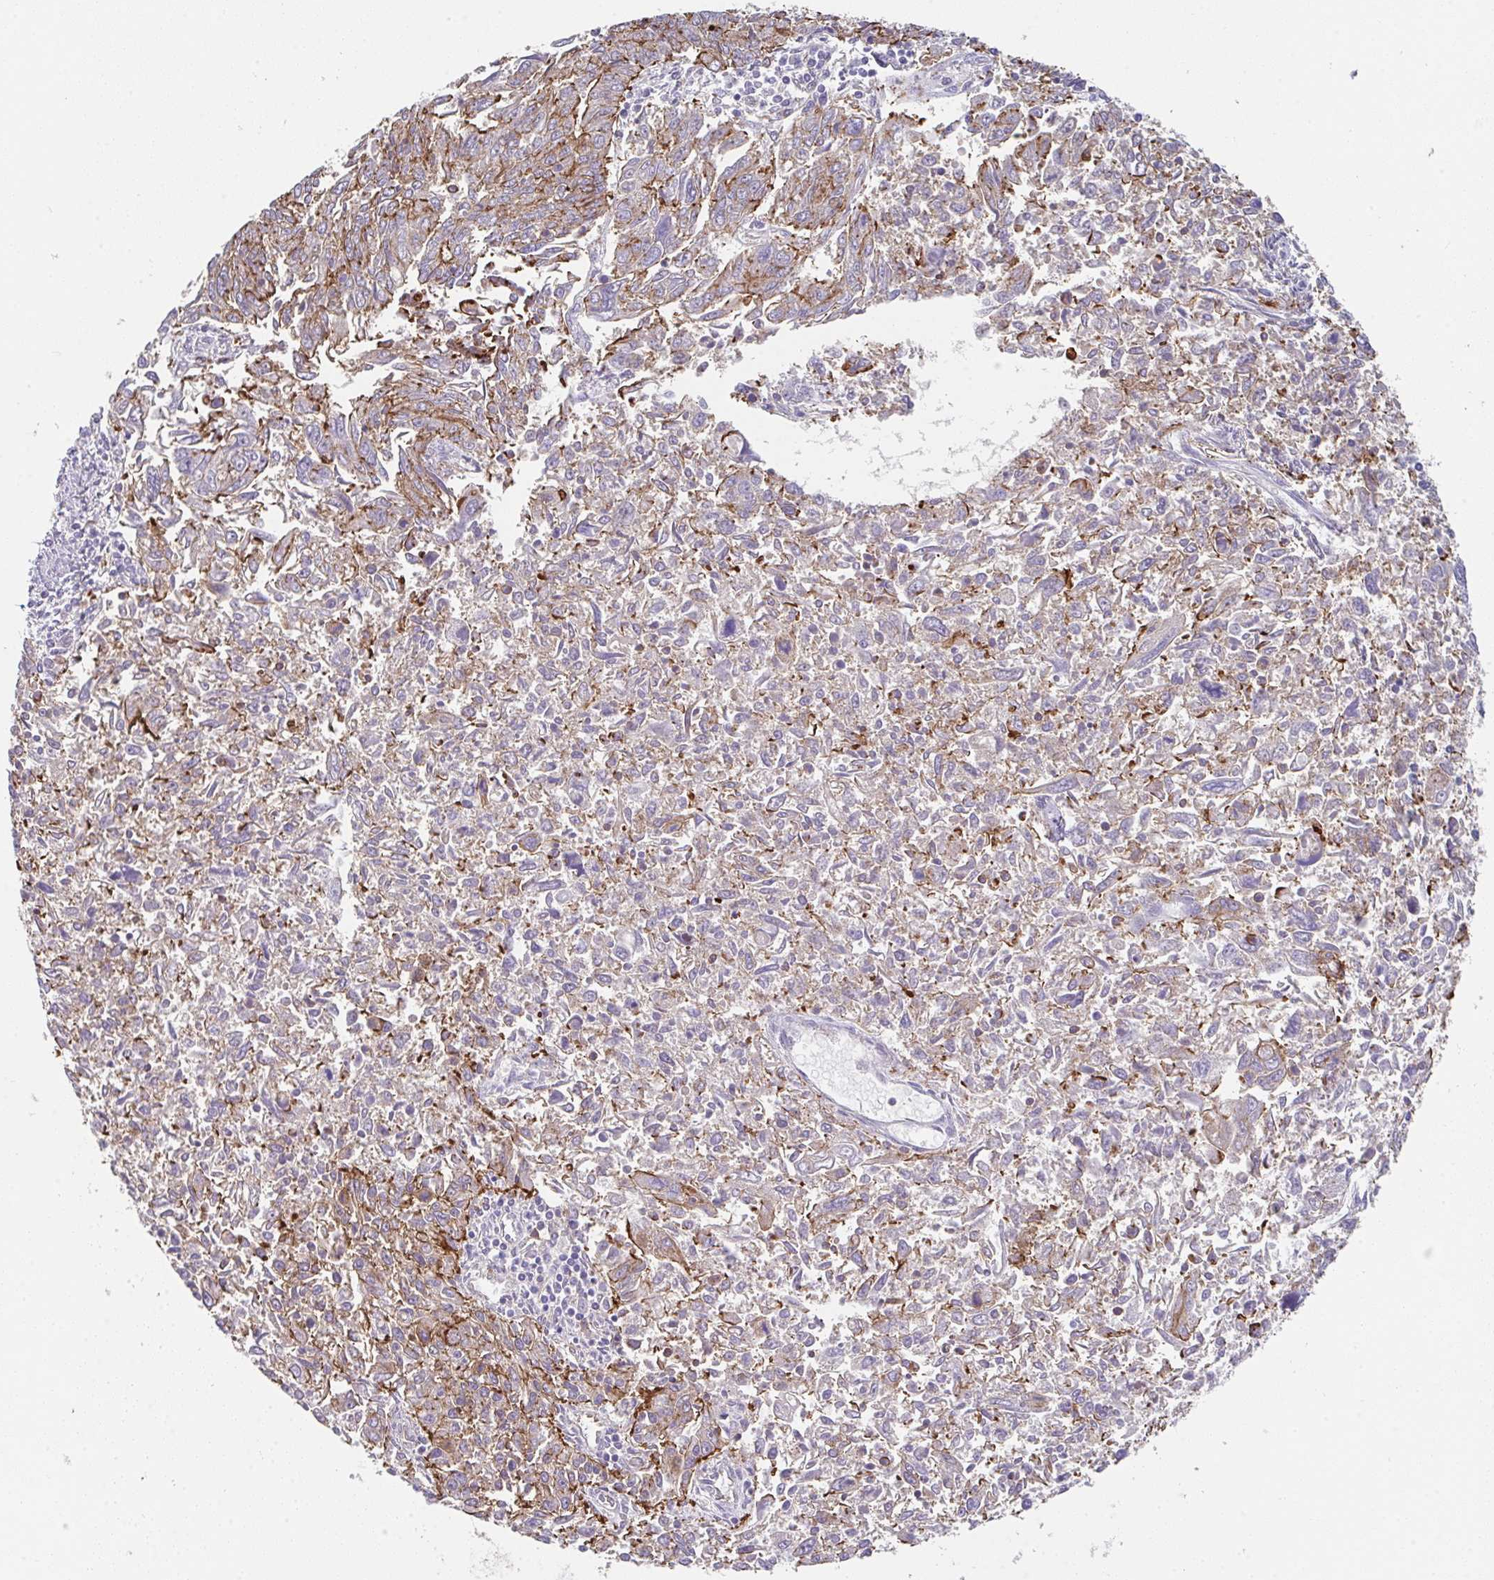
{"staining": {"intensity": "strong", "quantity": "<25%", "location": "cytoplasmic/membranous"}, "tissue": "endometrial cancer", "cell_type": "Tumor cells", "image_type": "cancer", "snomed": [{"axis": "morphology", "description": "Adenocarcinoma, NOS"}, {"axis": "topography", "description": "Endometrium"}], "caption": "Strong cytoplasmic/membranous staining is present in approximately <25% of tumor cells in endometrial cancer.", "gene": "DBN1", "patient": {"sex": "female", "age": 42}}